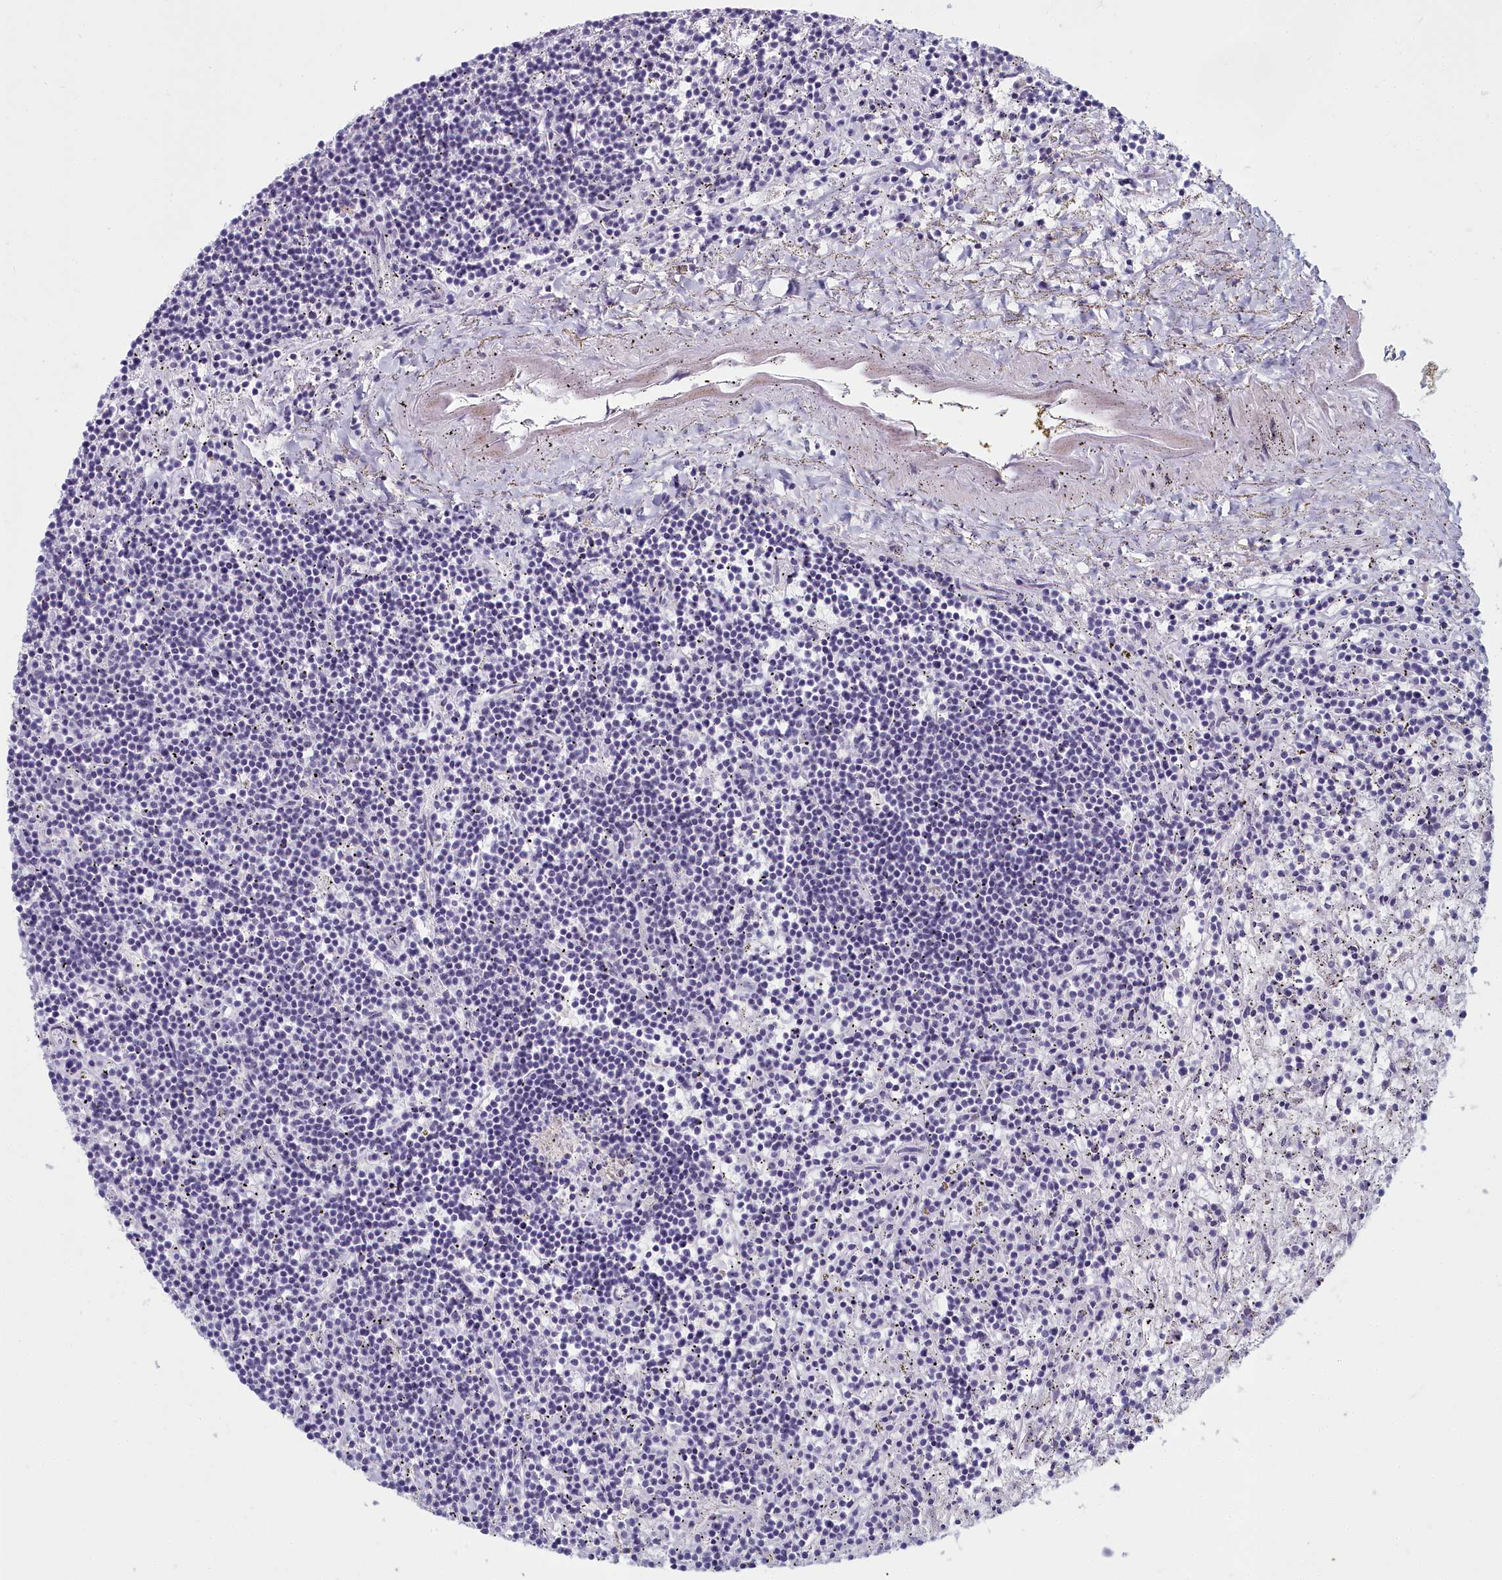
{"staining": {"intensity": "negative", "quantity": "none", "location": "none"}, "tissue": "lymphoma", "cell_type": "Tumor cells", "image_type": "cancer", "snomed": [{"axis": "morphology", "description": "Malignant lymphoma, non-Hodgkin's type, Low grade"}, {"axis": "topography", "description": "Spleen"}], "caption": "Micrograph shows no significant protein staining in tumor cells of malignant lymphoma, non-Hodgkin's type (low-grade).", "gene": "INSYN2A", "patient": {"sex": "male", "age": 76}}